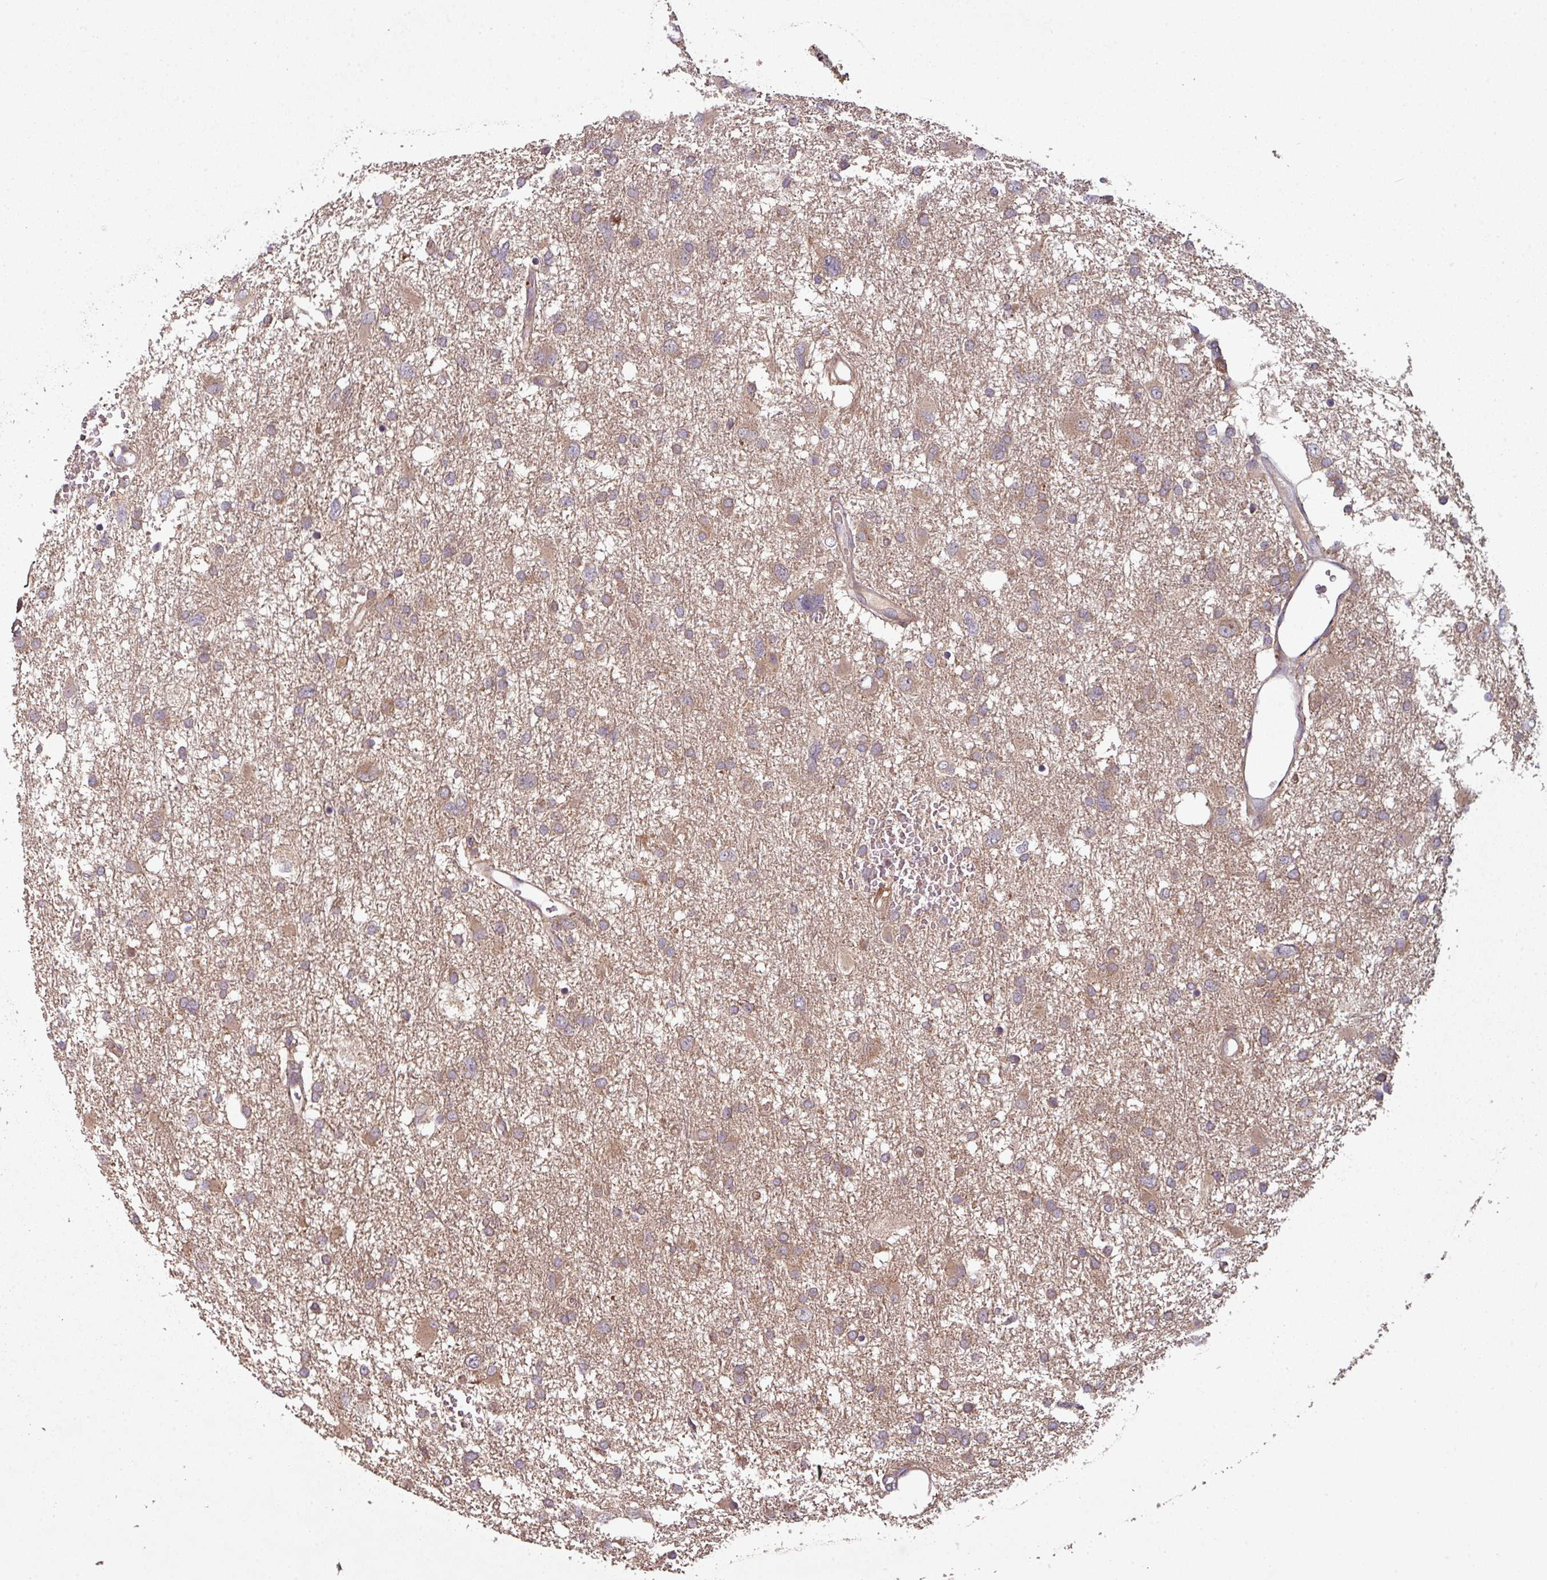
{"staining": {"intensity": "moderate", "quantity": ">75%", "location": "cytoplasmic/membranous"}, "tissue": "glioma", "cell_type": "Tumor cells", "image_type": "cancer", "snomed": [{"axis": "morphology", "description": "Glioma, malignant, High grade"}, {"axis": "topography", "description": "Brain"}], "caption": "An image of human malignant glioma (high-grade) stained for a protein demonstrates moderate cytoplasmic/membranous brown staining in tumor cells.", "gene": "GSKIP", "patient": {"sex": "male", "age": 61}}